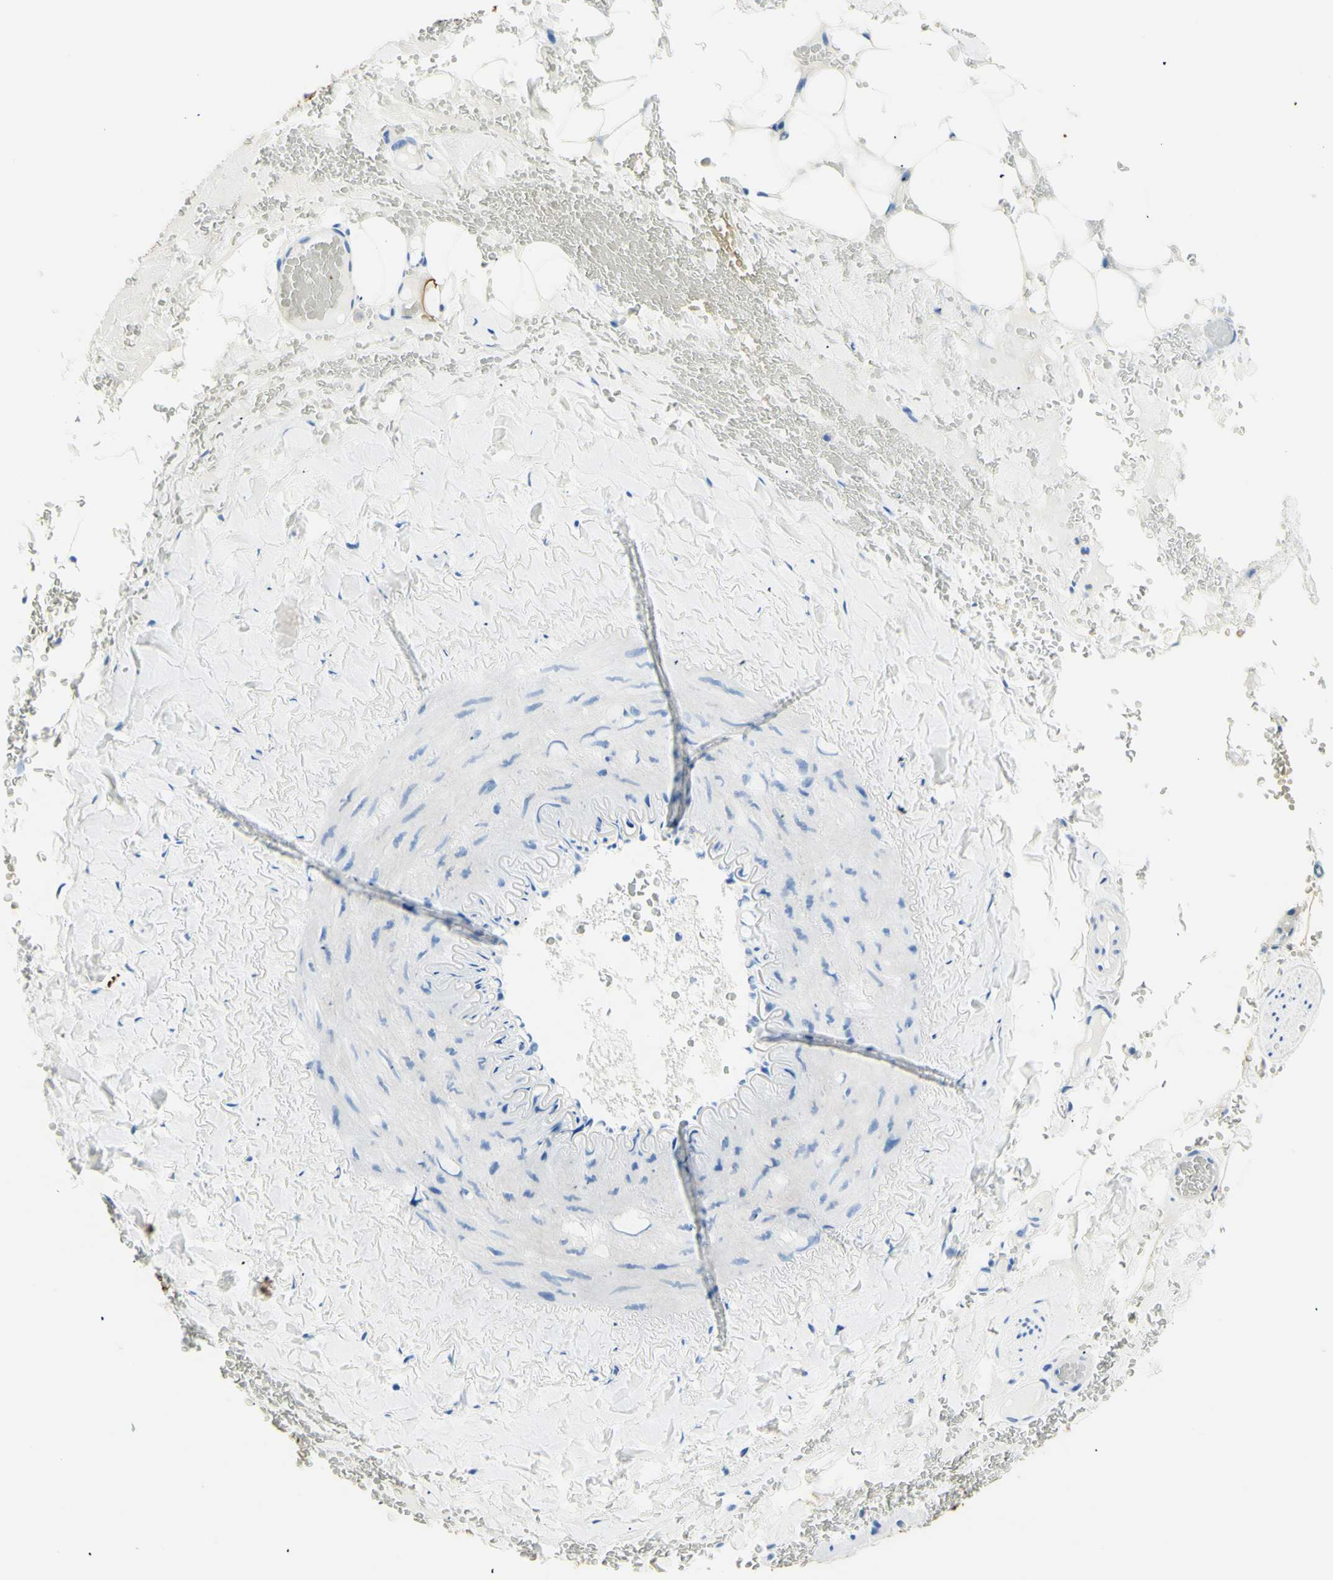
{"staining": {"intensity": "negative", "quantity": "none", "location": "none"}, "tissue": "adipose tissue", "cell_type": "Adipocytes", "image_type": "normal", "snomed": [{"axis": "morphology", "description": "Normal tissue, NOS"}, {"axis": "topography", "description": "Peripheral nerve tissue"}], "caption": "This is an immunohistochemistry (IHC) image of unremarkable human adipose tissue. There is no expression in adipocytes.", "gene": "MYH2", "patient": {"sex": "male", "age": 70}}